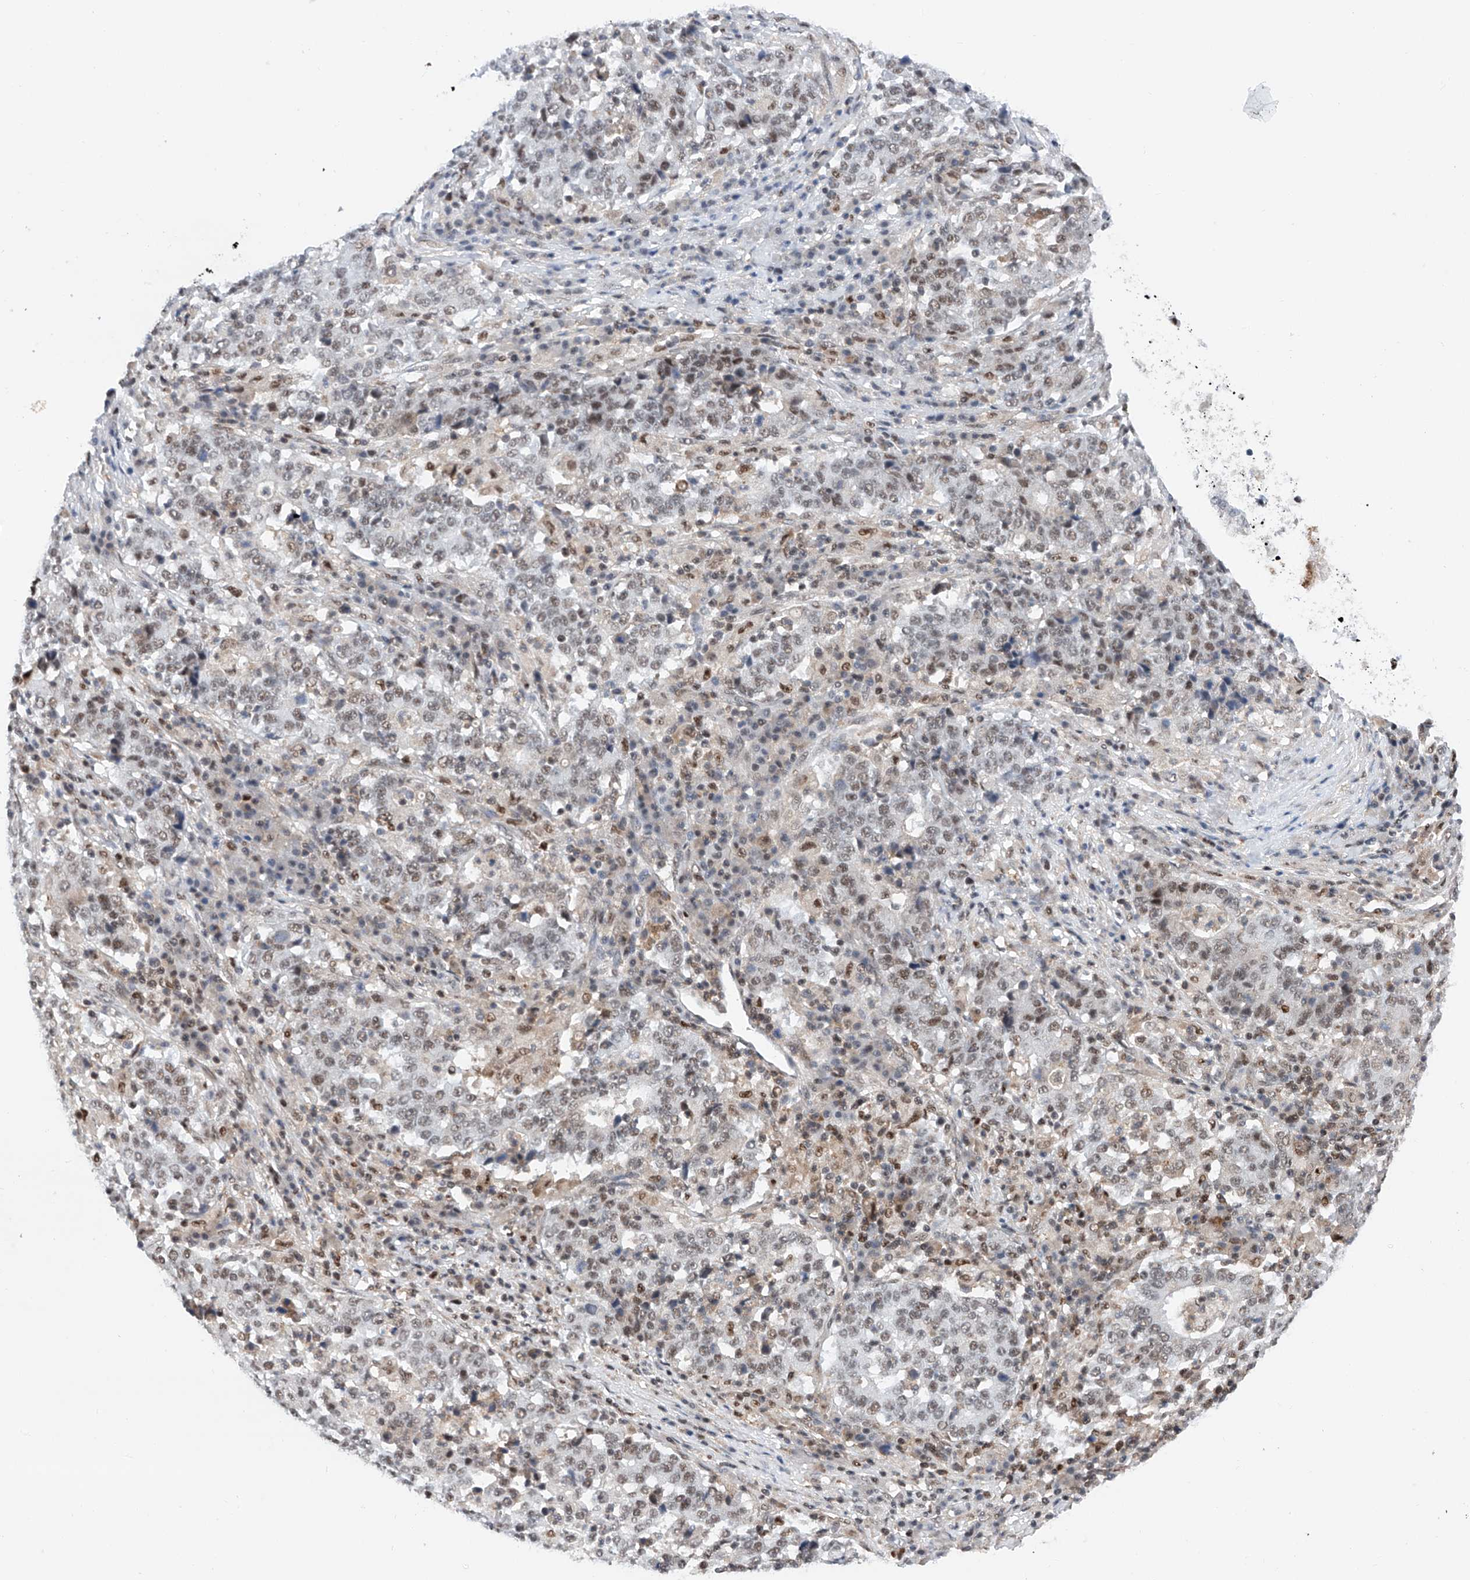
{"staining": {"intensity": "weak", "quantity": ">75%", "location": "nuclear"}, "tissue": "stomach cancer", "cell_type": "Tumor cells", "image_type": "cancer", "snomed": [{"axis": "morphology", "description": "Adenocarcinoma, NOS"}, {"axis": "topography", "description": "Stomach"}], "caption": "Weak nuclear expression for a protein is appreciated in about >75% of tumor cells of adenocarcinoma (stomach) using immunohistochemistry (IHC).", "gene": "SNRNP200", "patient": {"sex": "male", "age": 59}}